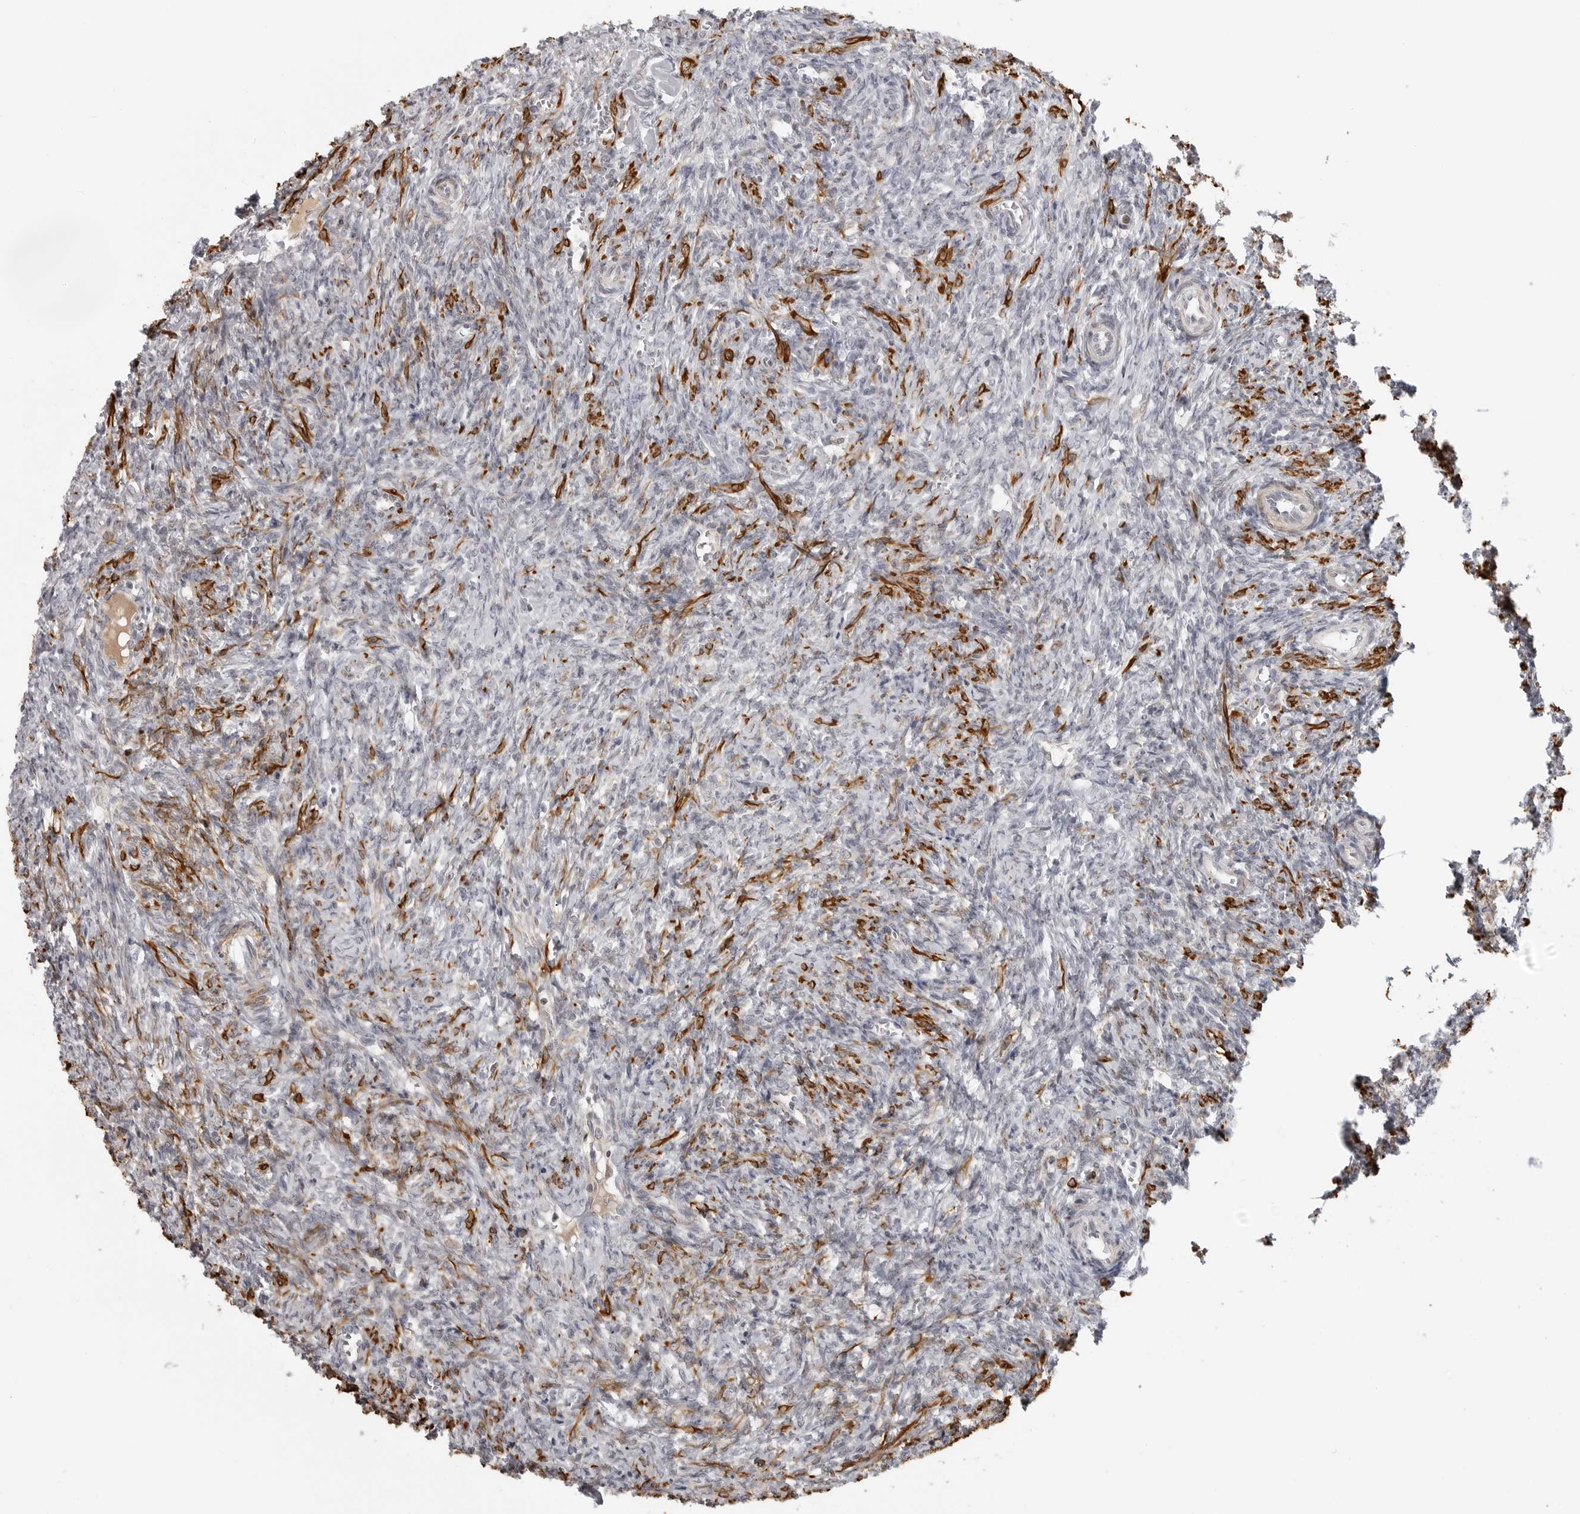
{"staining": {"intensity": "moderate", "quantity": "<25%", "location": "cytoplasmic/membranous"}, "tissue": "ovary", "cell_type": "Ovarian stroma cells", "image_type": "normal", "snomed": [{"axis": "morphology", "description": "Normal tissue, NOS"}, {"axis": "topography", "description": "Ovary"}], "caption": "Ovarian stroma cells demonstrate low levels of moderate cytoplasmic/membranous positivity in about <25% of cells in benign ovary. (DAB IHC, brown staining for protein, blue staining for nuclei).", "gene": "MAP7D1", "patient": {"sex": "female", "age": 41}}